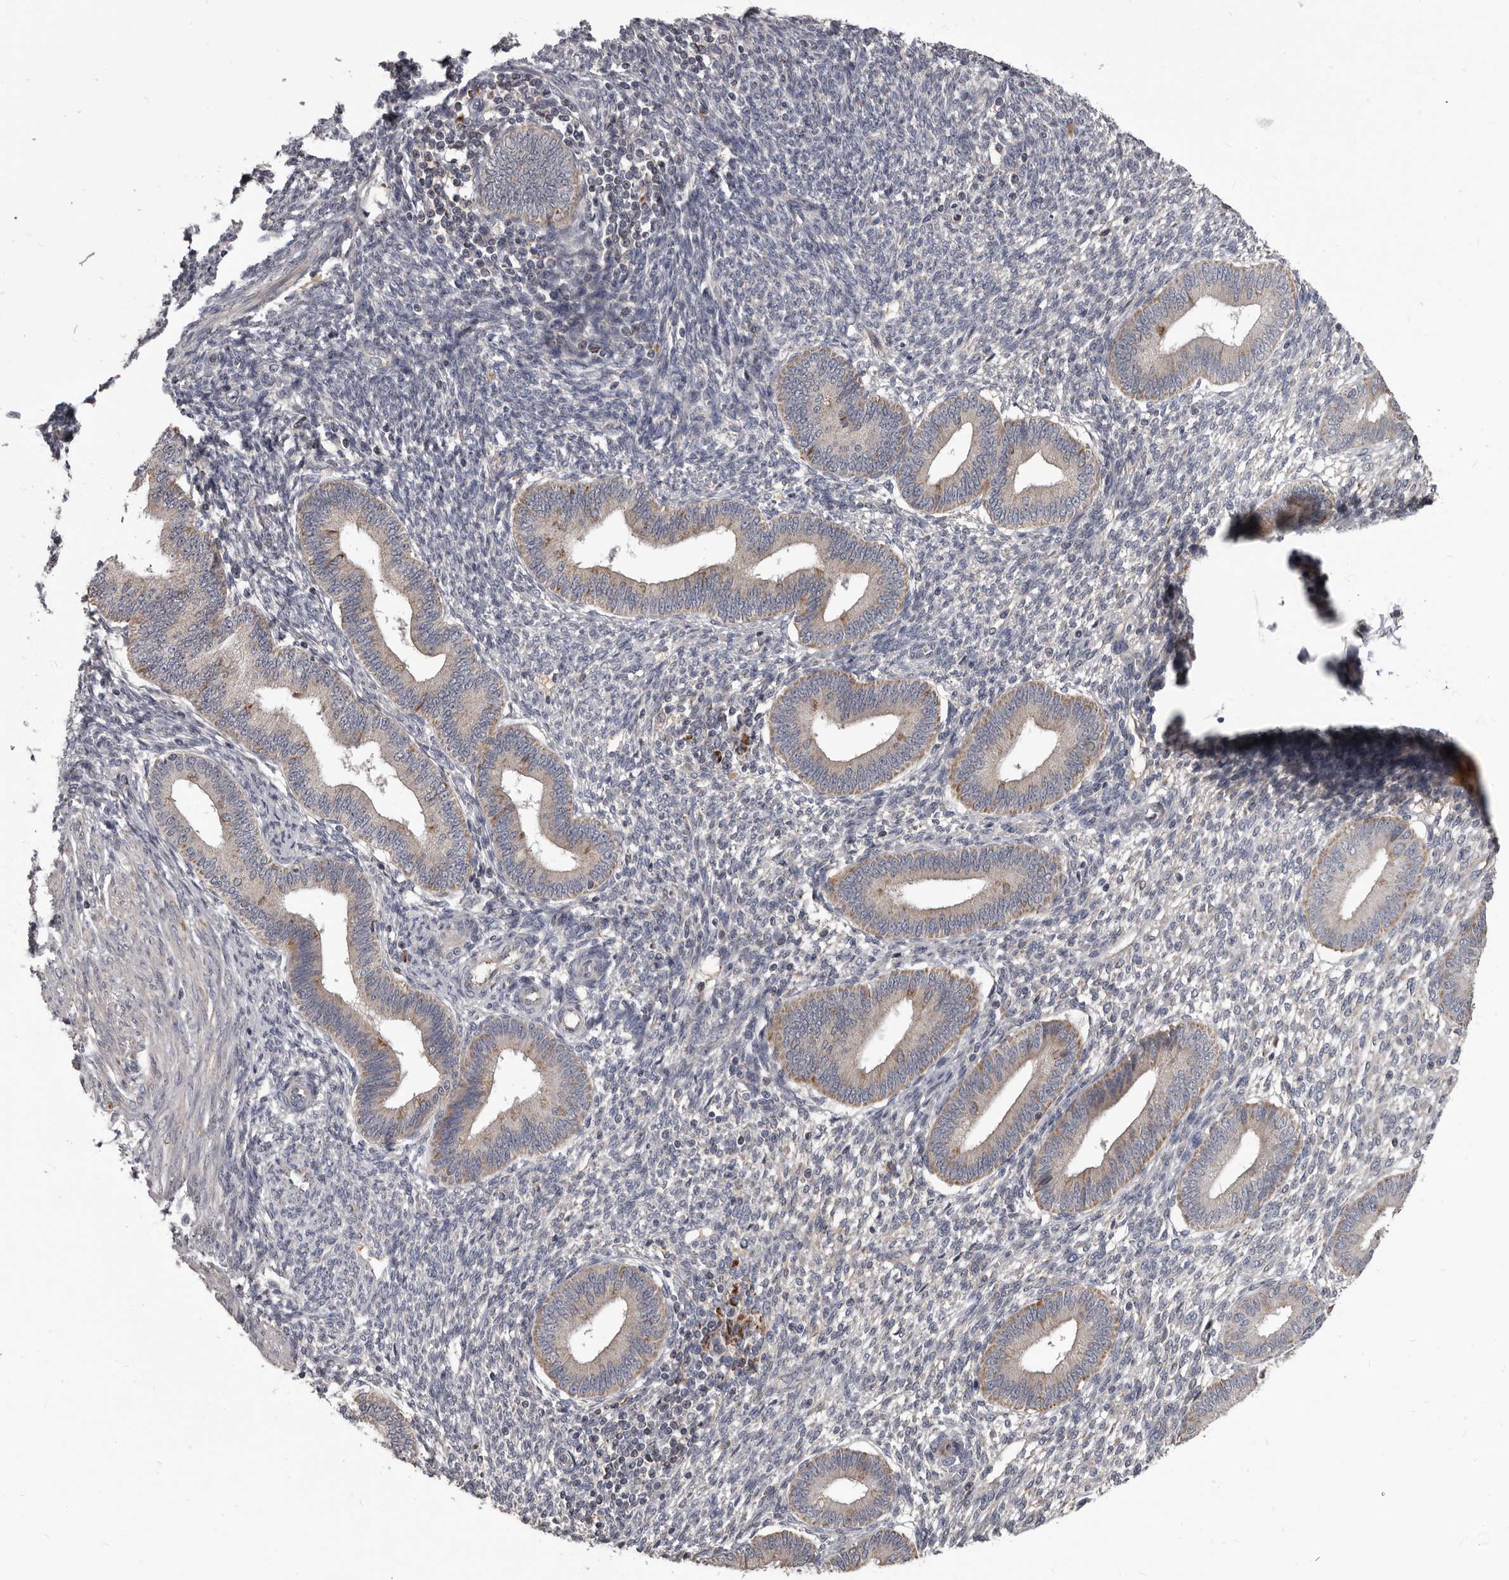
{"staining": {"intensity": "negative", "quantity": "none", "location": "none"}, "tissue": "endometrium", "cell_type": "Cells in endometrial stroma", "image_type": "normal", "snomed": [{"axis": "morphology", "description": "Normal tissue, NOS"}, {"axis": "topography", "description": "Endometrium"}], "caption": "DAB (3,3'-diaminobenzidine) immunohistochemical staining of benign endometrium reveals no significant staining in cells in endometrial stroma.", "gene": "ALDH5A1", "patient": {"sex": "female", "age": 46}}